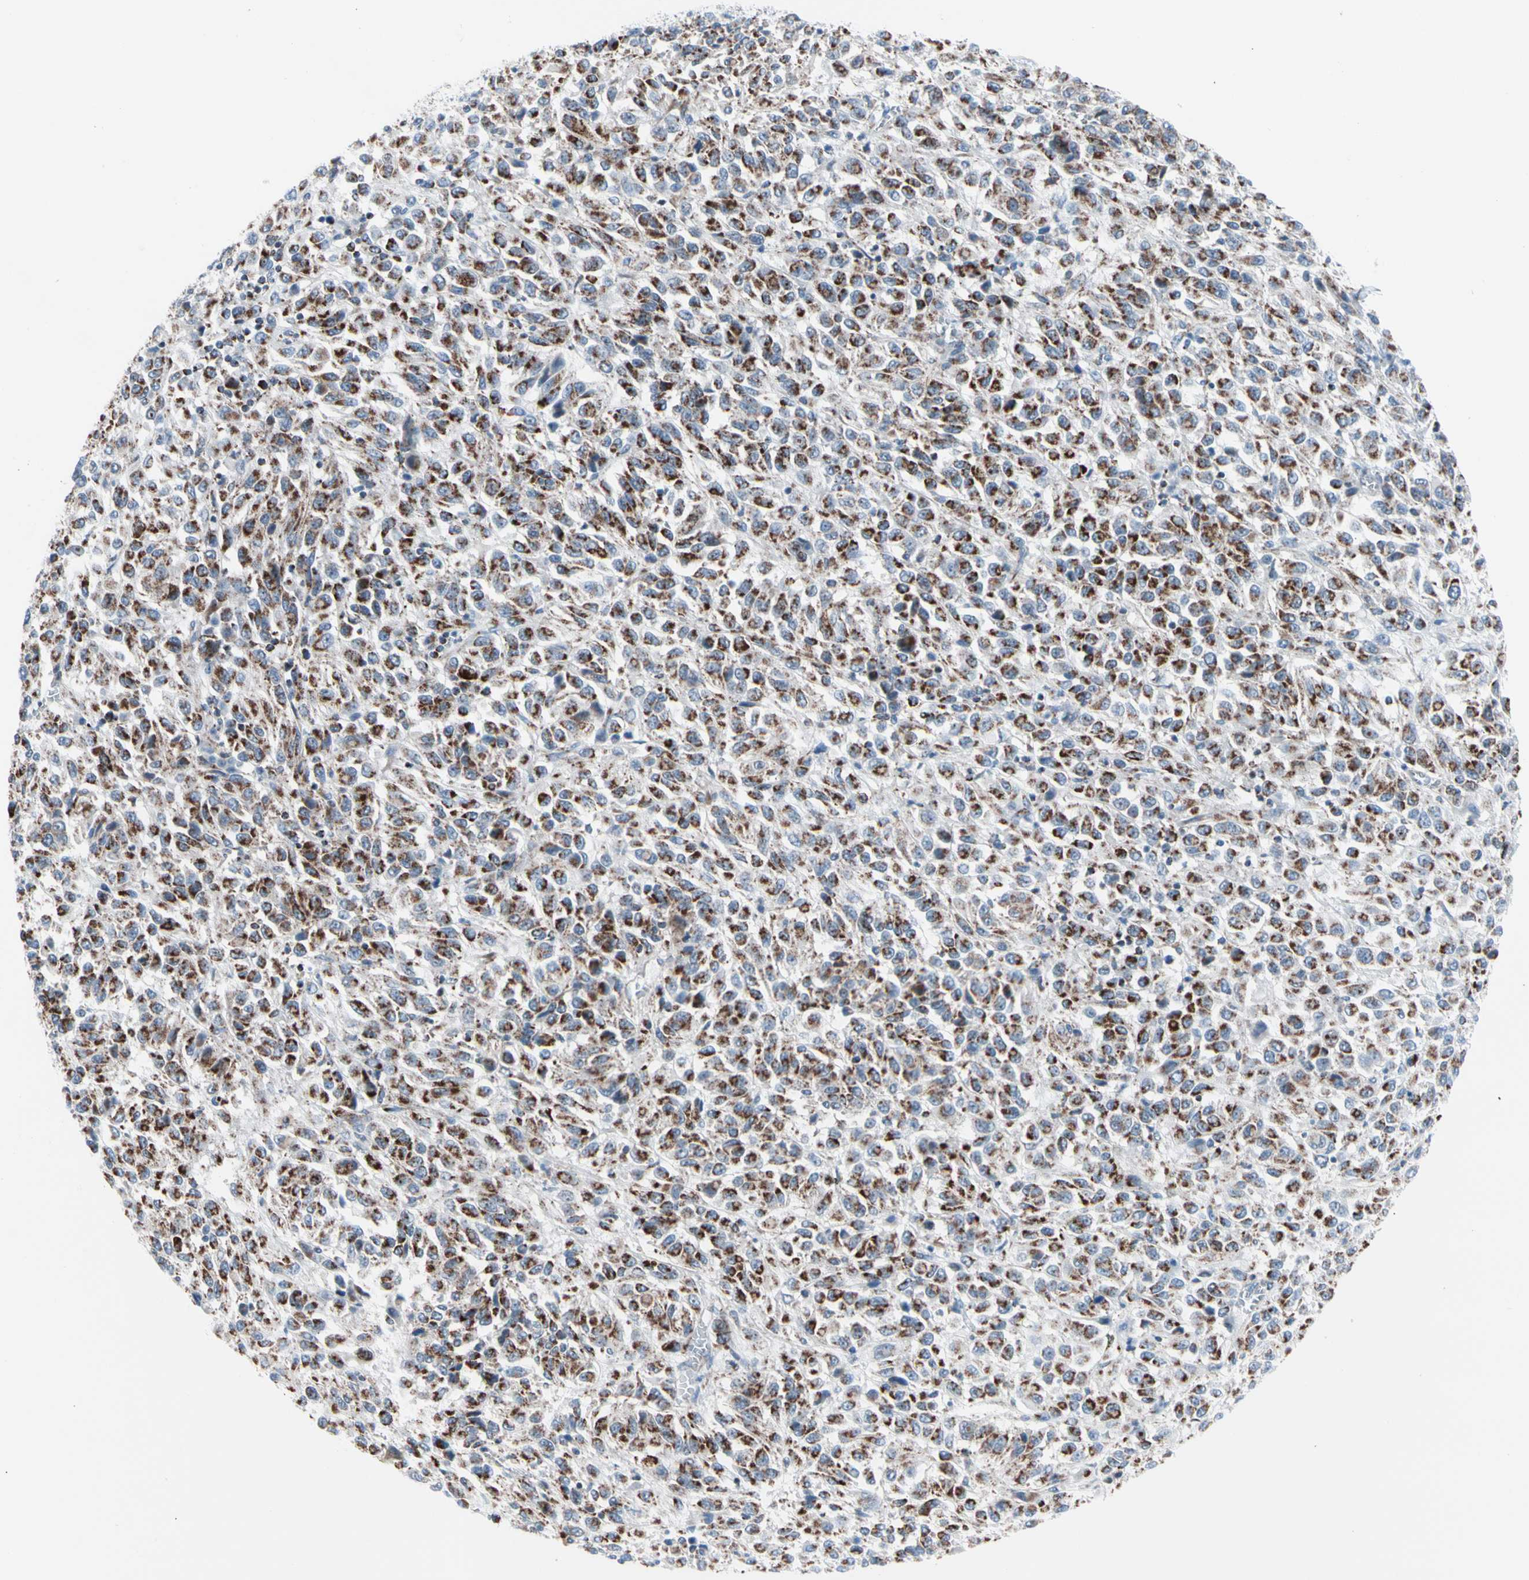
{"staining": {"intensity": "strong", "quantity": ">75%", "location": "cytoplasmic/membranous"}, "tissue": "melanoma", "cell_type": "Tumor cells", "image_type": "cancer", "snomed": [{"axis": "morphology", "description": "Malignant melanoma, Metastatic site"}, {"axis": "topography", "description": "Lung"}], "caption": "Malignant melanoma (metastatic site) tissue shows strong cytoplasmic/membranous expression in approximately >75% of tumor cells", "gene": "HK1", "patient": {"sex": "male", "age": 64}}